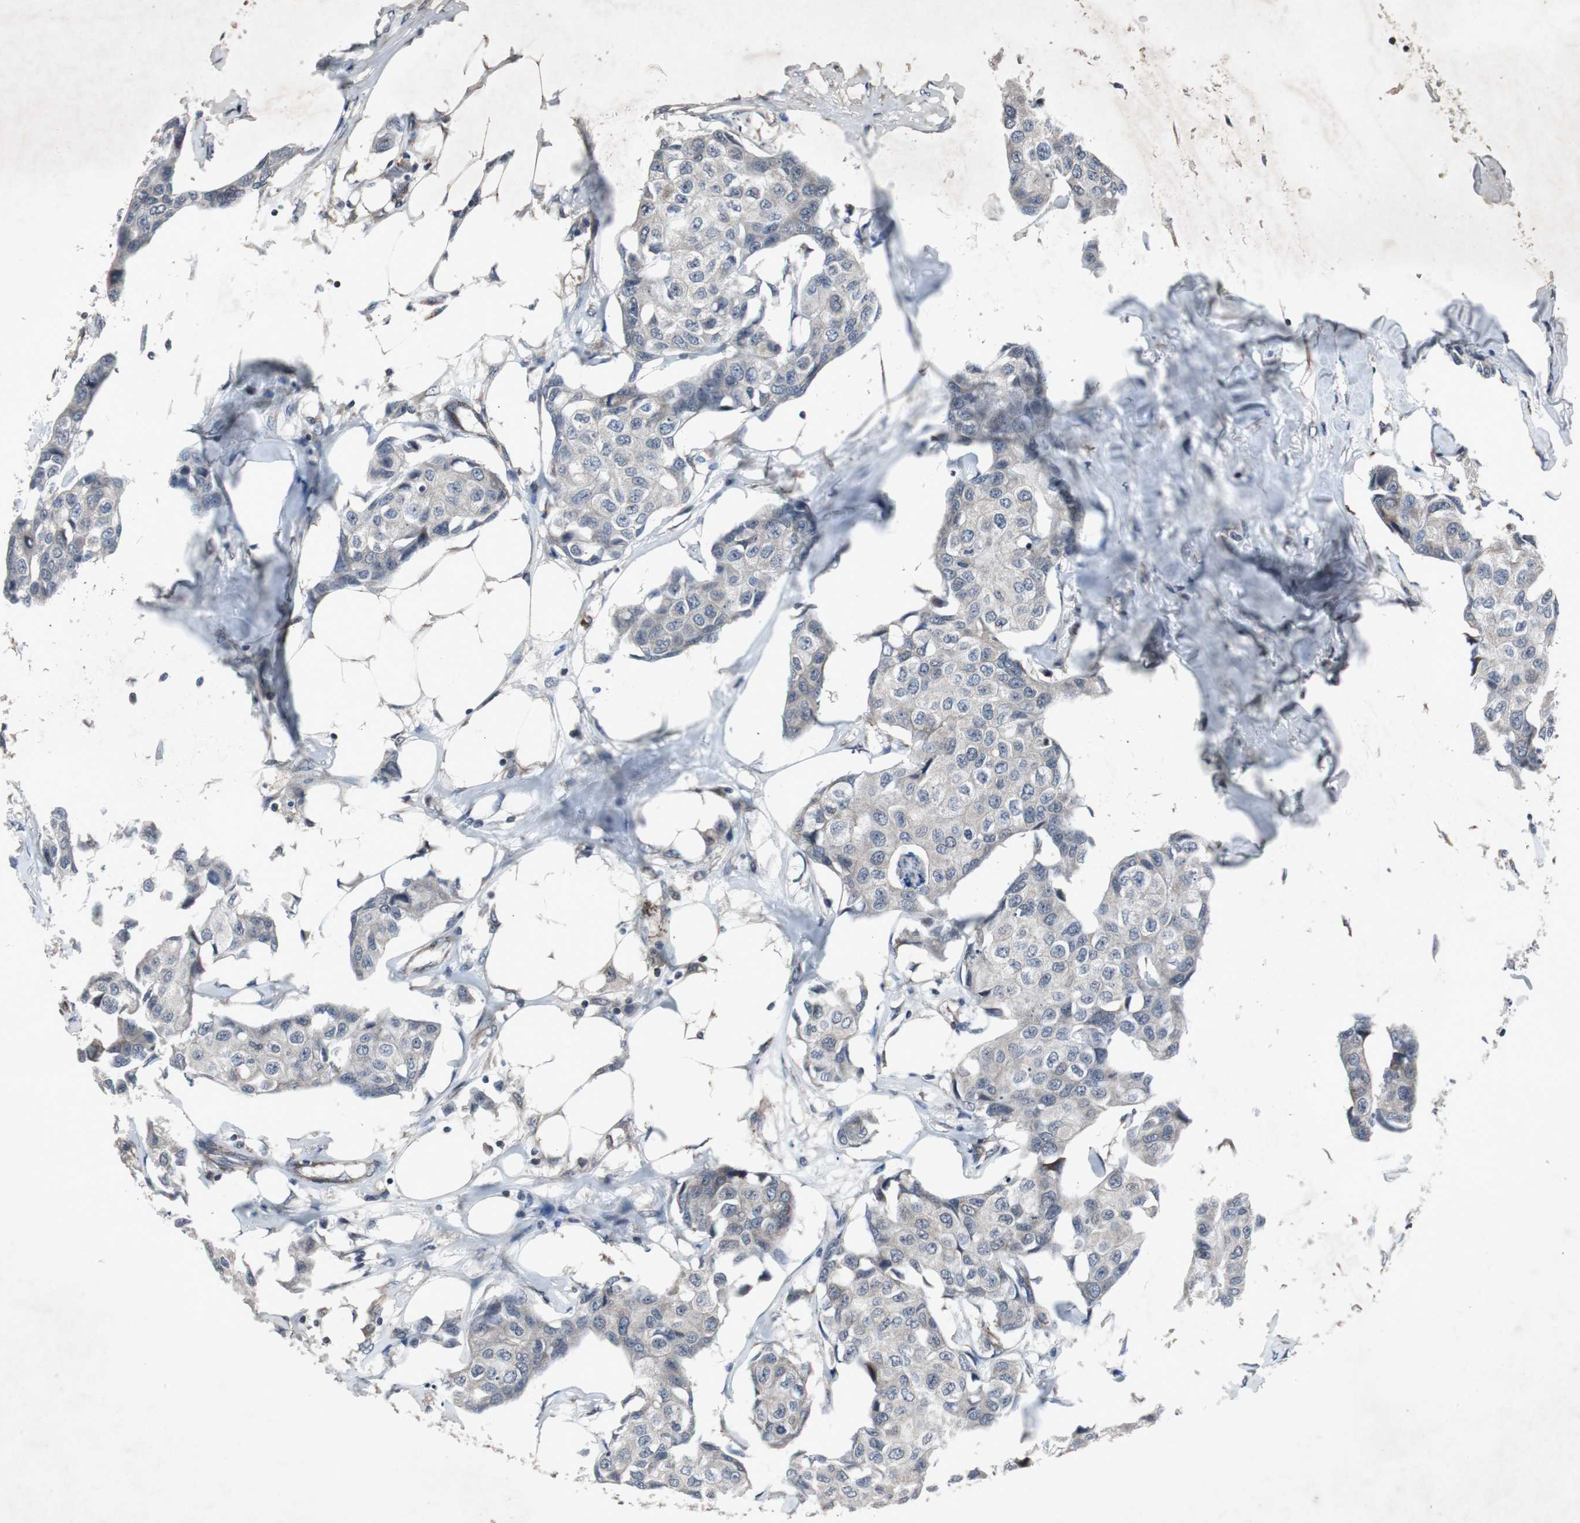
{"staining": {"intensity": "weak", "quantity": "<25%", "location": "cytoplasmic/membranous"}, "tissue": "breast cancer", "cell_type": "Tumor cells", "image_type": "cancer", "snomed": [{"axis": "morphology", "description": "Duct carcinoma"}, {"axis": "topography", "description": "Breast"}], "caption": "High magnification brightfield microscopy of intraductal carcinoma (breast) stained with DAB (brown) and counterstained with hematoxylin (blue): tumor cells show no significant positivity.", "gene": "CRADD", "patient": {"sex": "female", "age": 80}}